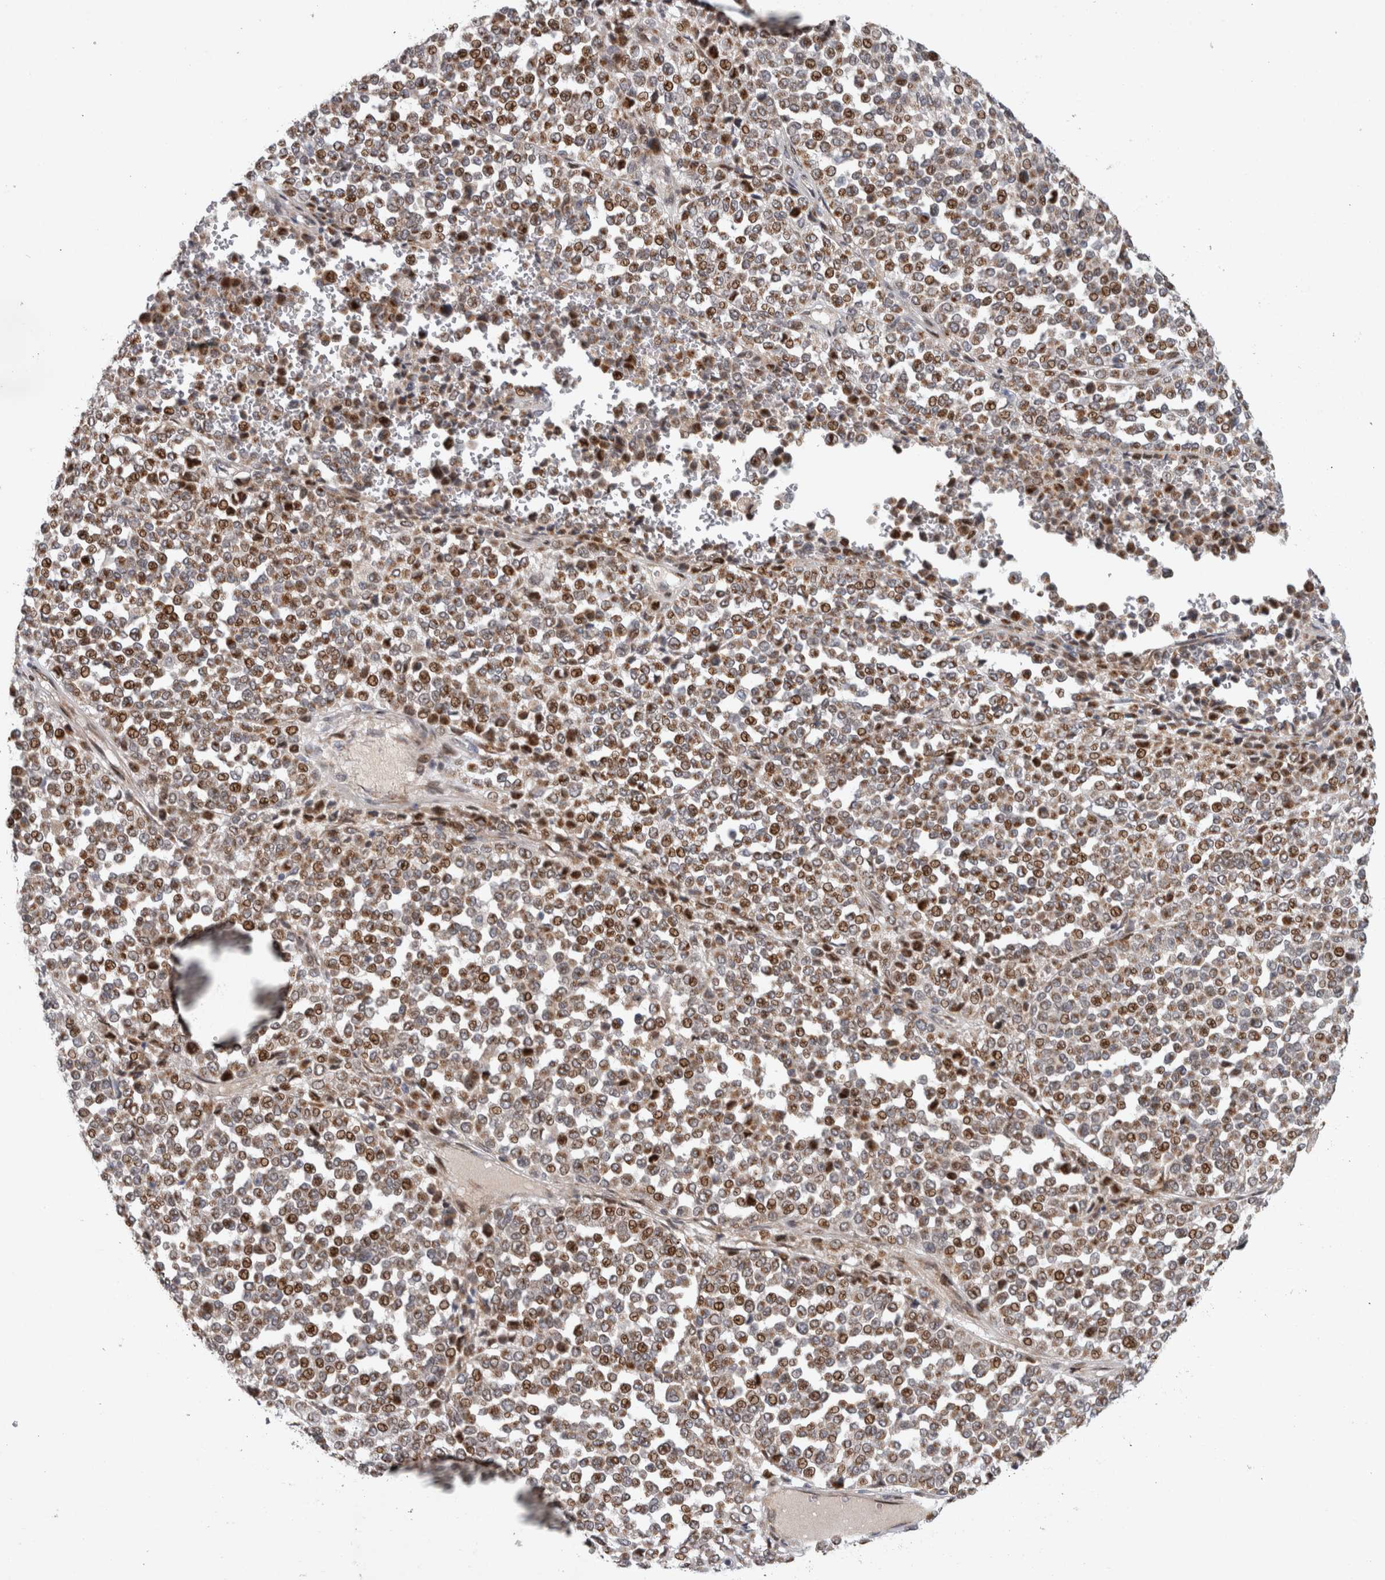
{"staining": {"intensity": "moderate", "quantity": ">75%", "location": "nuclear"}, "tissue": "melanoma", "cell_type": "Tumor cells", "image_type": "cancer", "snomed": [{"axis": "morphology", "description": "Malignant melanoma, Metastatic site"}, {"axis": "topography", "description": "Pancreas"}], "caption": "Human melanoma stained with a brown dye shows moderate nuclear positive positivity in about >75% of tumor cells.", "gene": "RBM48", "patient": {"sex": "female", "age": 30}}